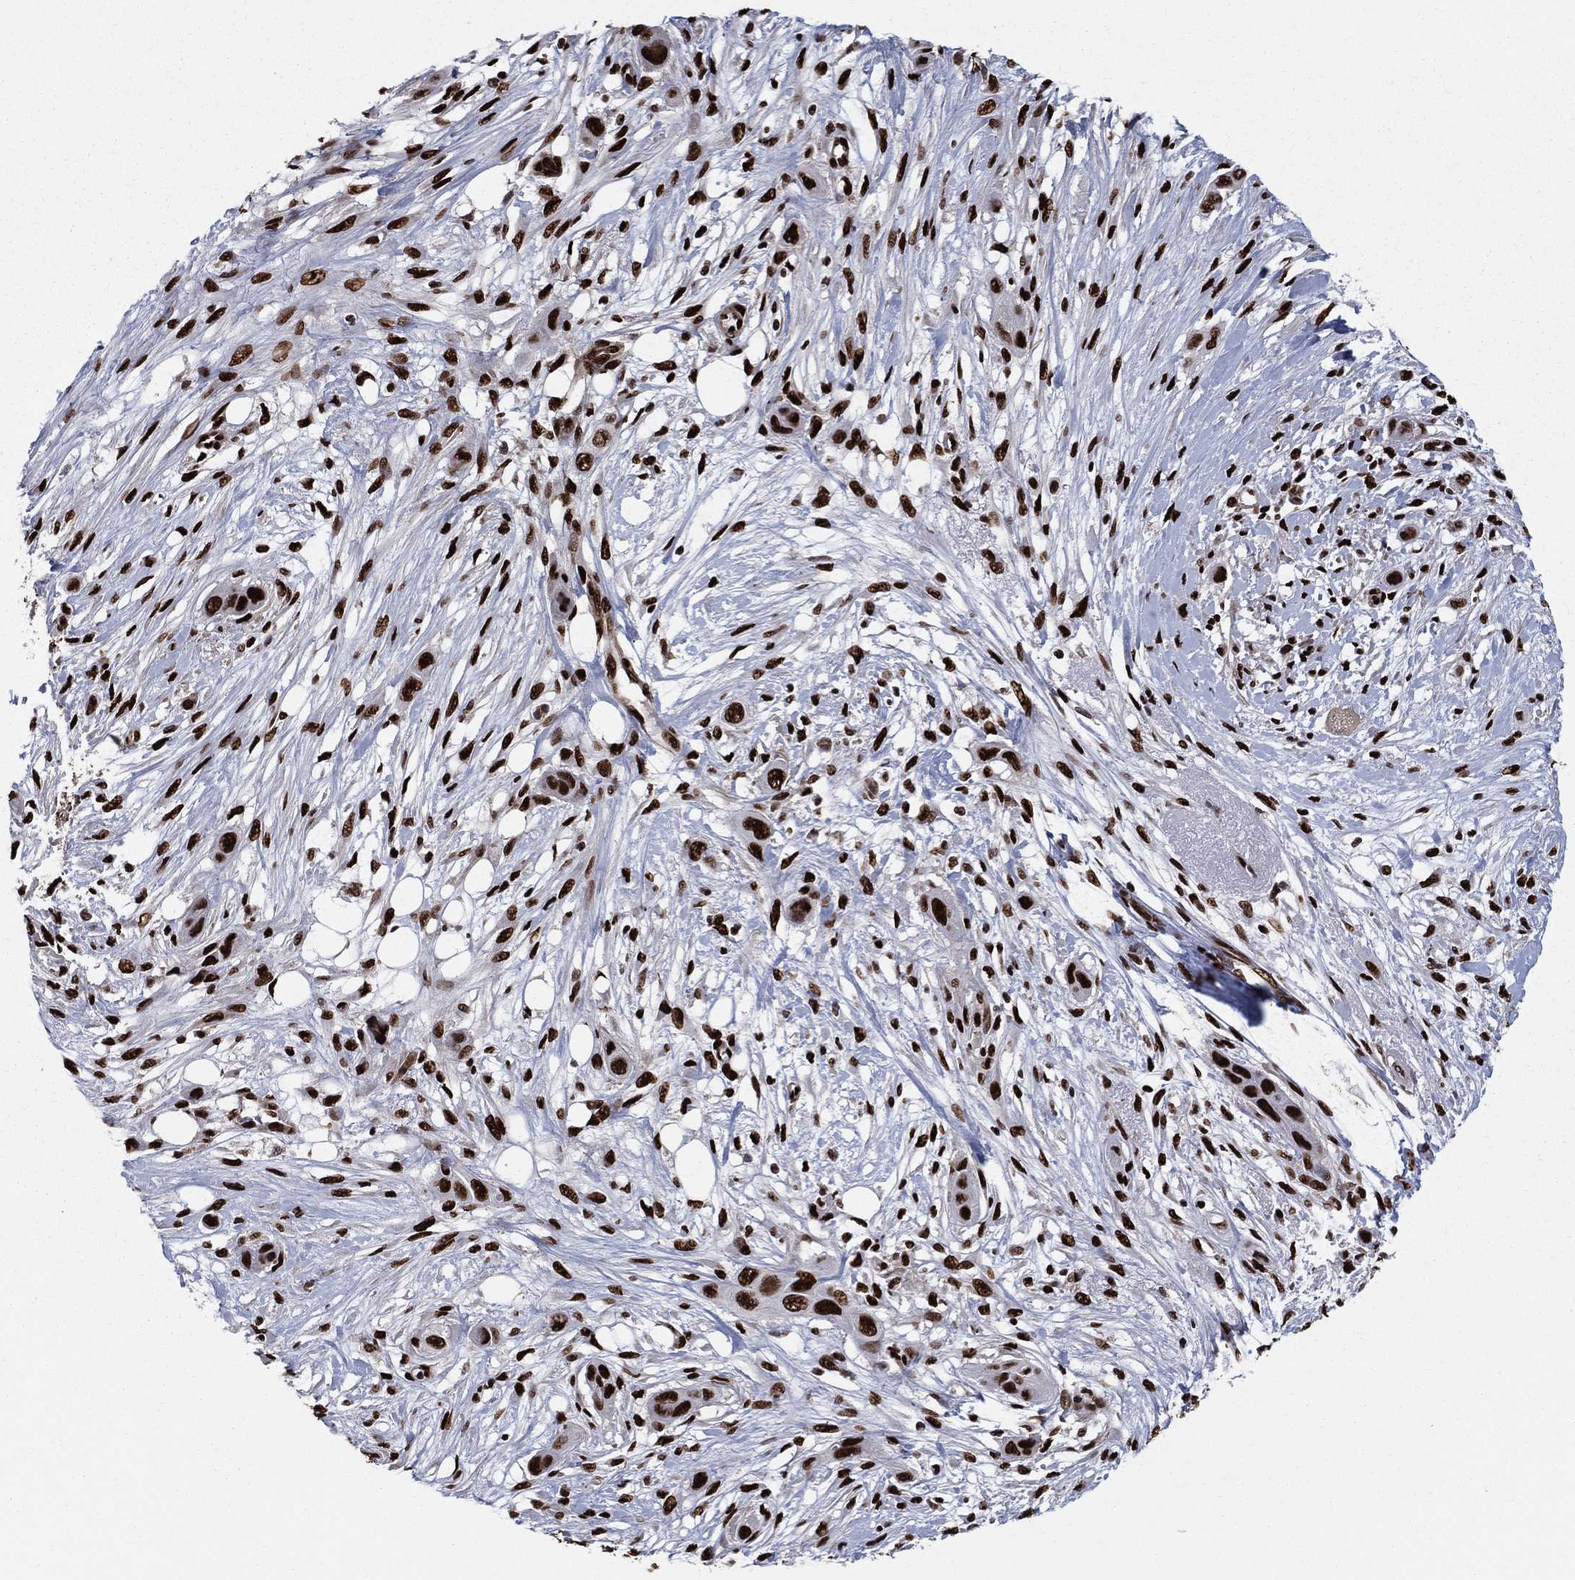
{"staining": {"intensity": "strong", "quantity": ">75%", "location": "nuclear"}, "tissue": "skin cancer", "cell_type": "Tumor cells", "image_type": "cancer", "snomed": [{"axis": "morphology", "description": "Squamous cell carcinoma, NOS"}, {"axis": "topography", "description": "Skin"}], "caption": "Immunohistochemistry of skin cancer exhibits high levels of strong nuclear positivity in about >75% of tumor cells.", "gene": "TP53BP1", "patient": {"sex": "male", "age": 79}}